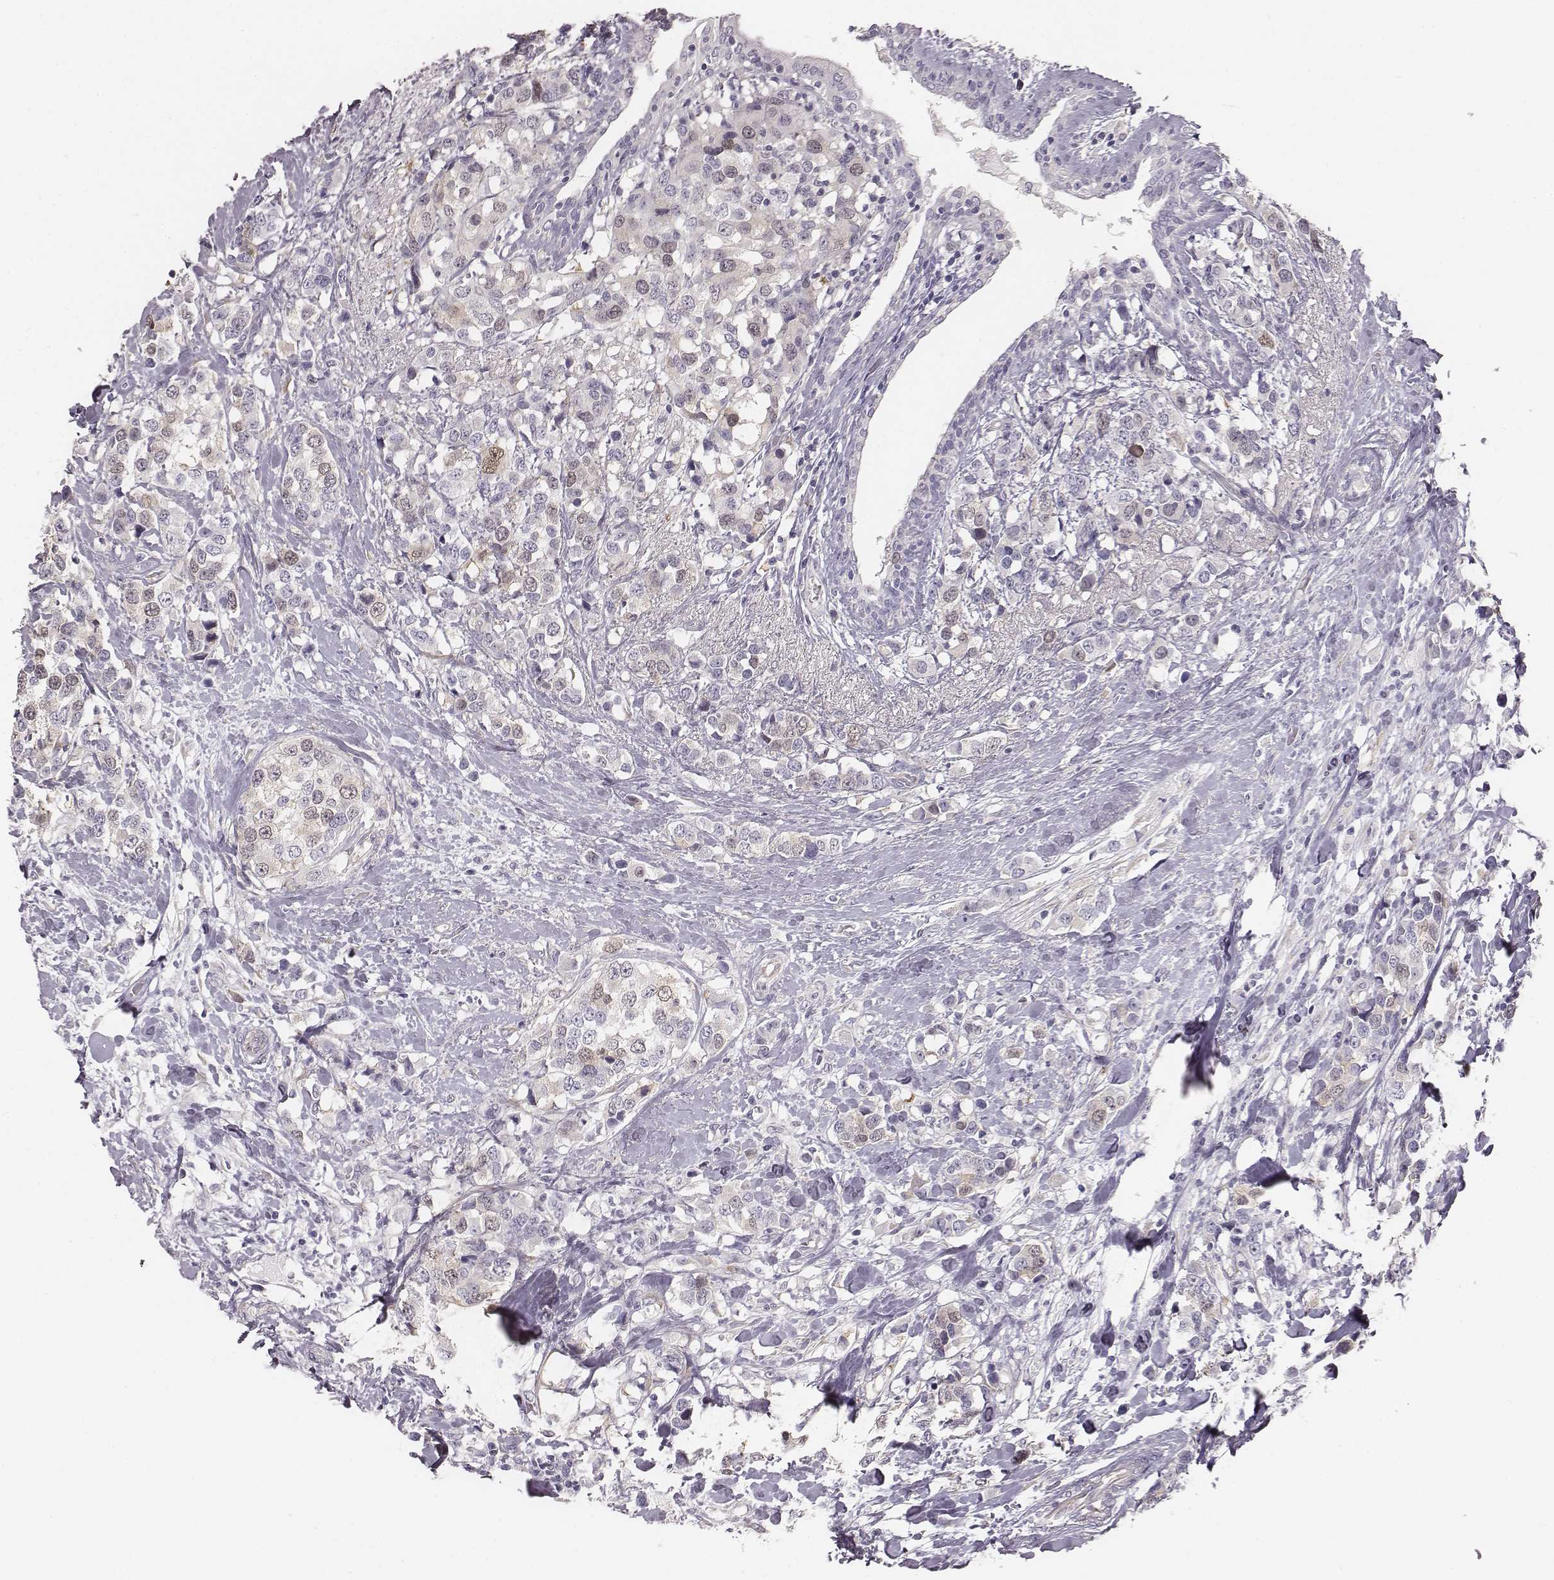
{"staining": {"intensity": "negative", "quantity": "none", "location": "none"}, "tissue": "breast cancer", "cell_type": "Tumor cells", "image_type": "cancer", "snomed": [{"axis": "morphology", "description": "Lobular carcinoma"}, {"axis": "topography", "description": "Breast"}], "caption": "The histopathology image shows no staining of tumor cells in breast lobular carcinoma. (DAB IHC, high magnification).", "gene": "PBK", "patient": {"sex": "female", "age": 59}}